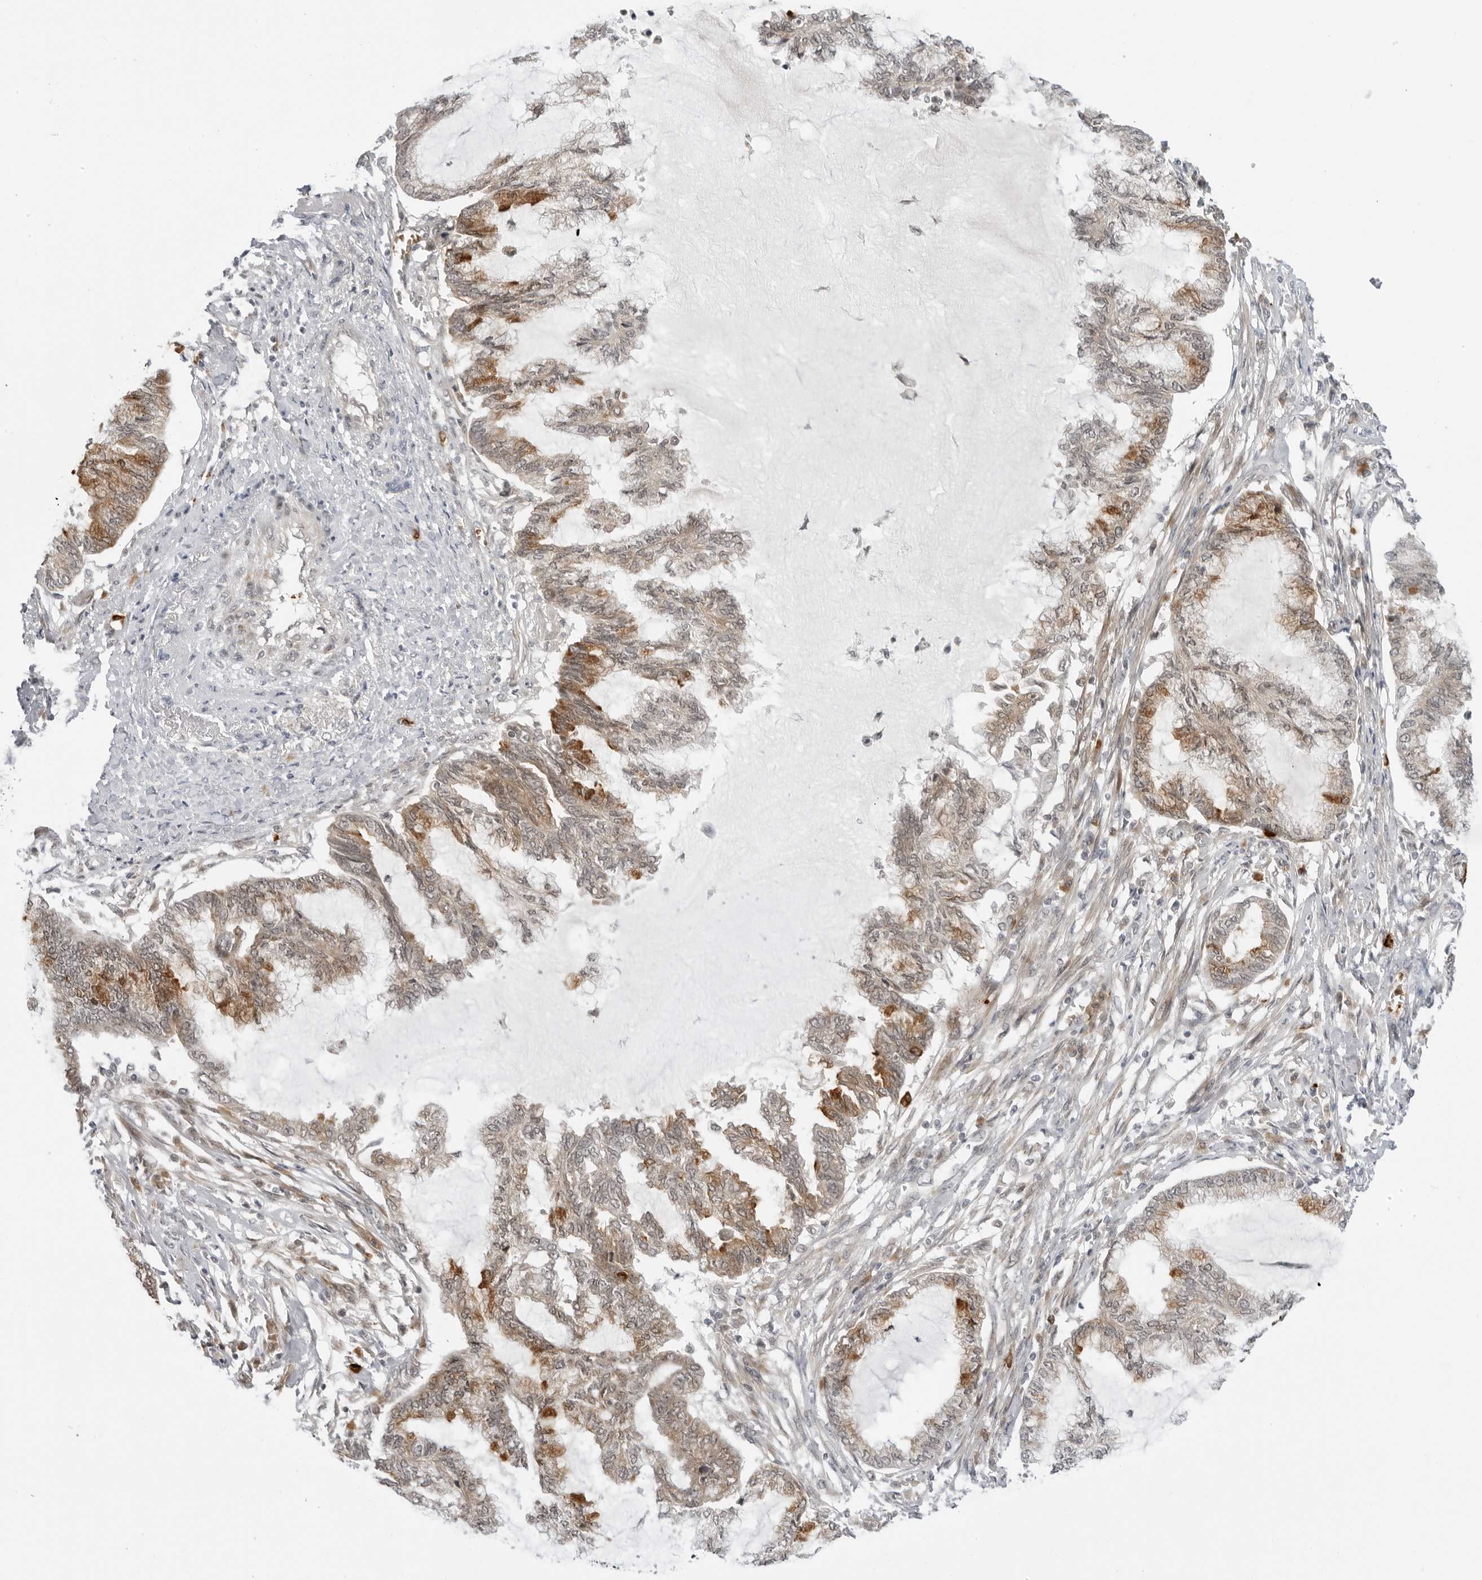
{"staining": {"intensity": "moderate", "quantity": ">75%", "location": "cytoplasmic/membranous"}, "tissue": "endometrial cancer", "cell_type": "Tumor cells", "image_type": "cancer", "snomed": [{"axis": "morphology", "description": "Adenocarcinoma, NOS"}, {"axis": "topography", "description": "Endometrium"}], "caption": "Immunohistochemical staining of adenocarcinoma (endometrial) reveals medium levels of moderate cytoplasmic/membranous protein positivity in about >75% of tumor cells.", "gene": "SUGCT", "patient": {"sex": "female", "age": 86}}